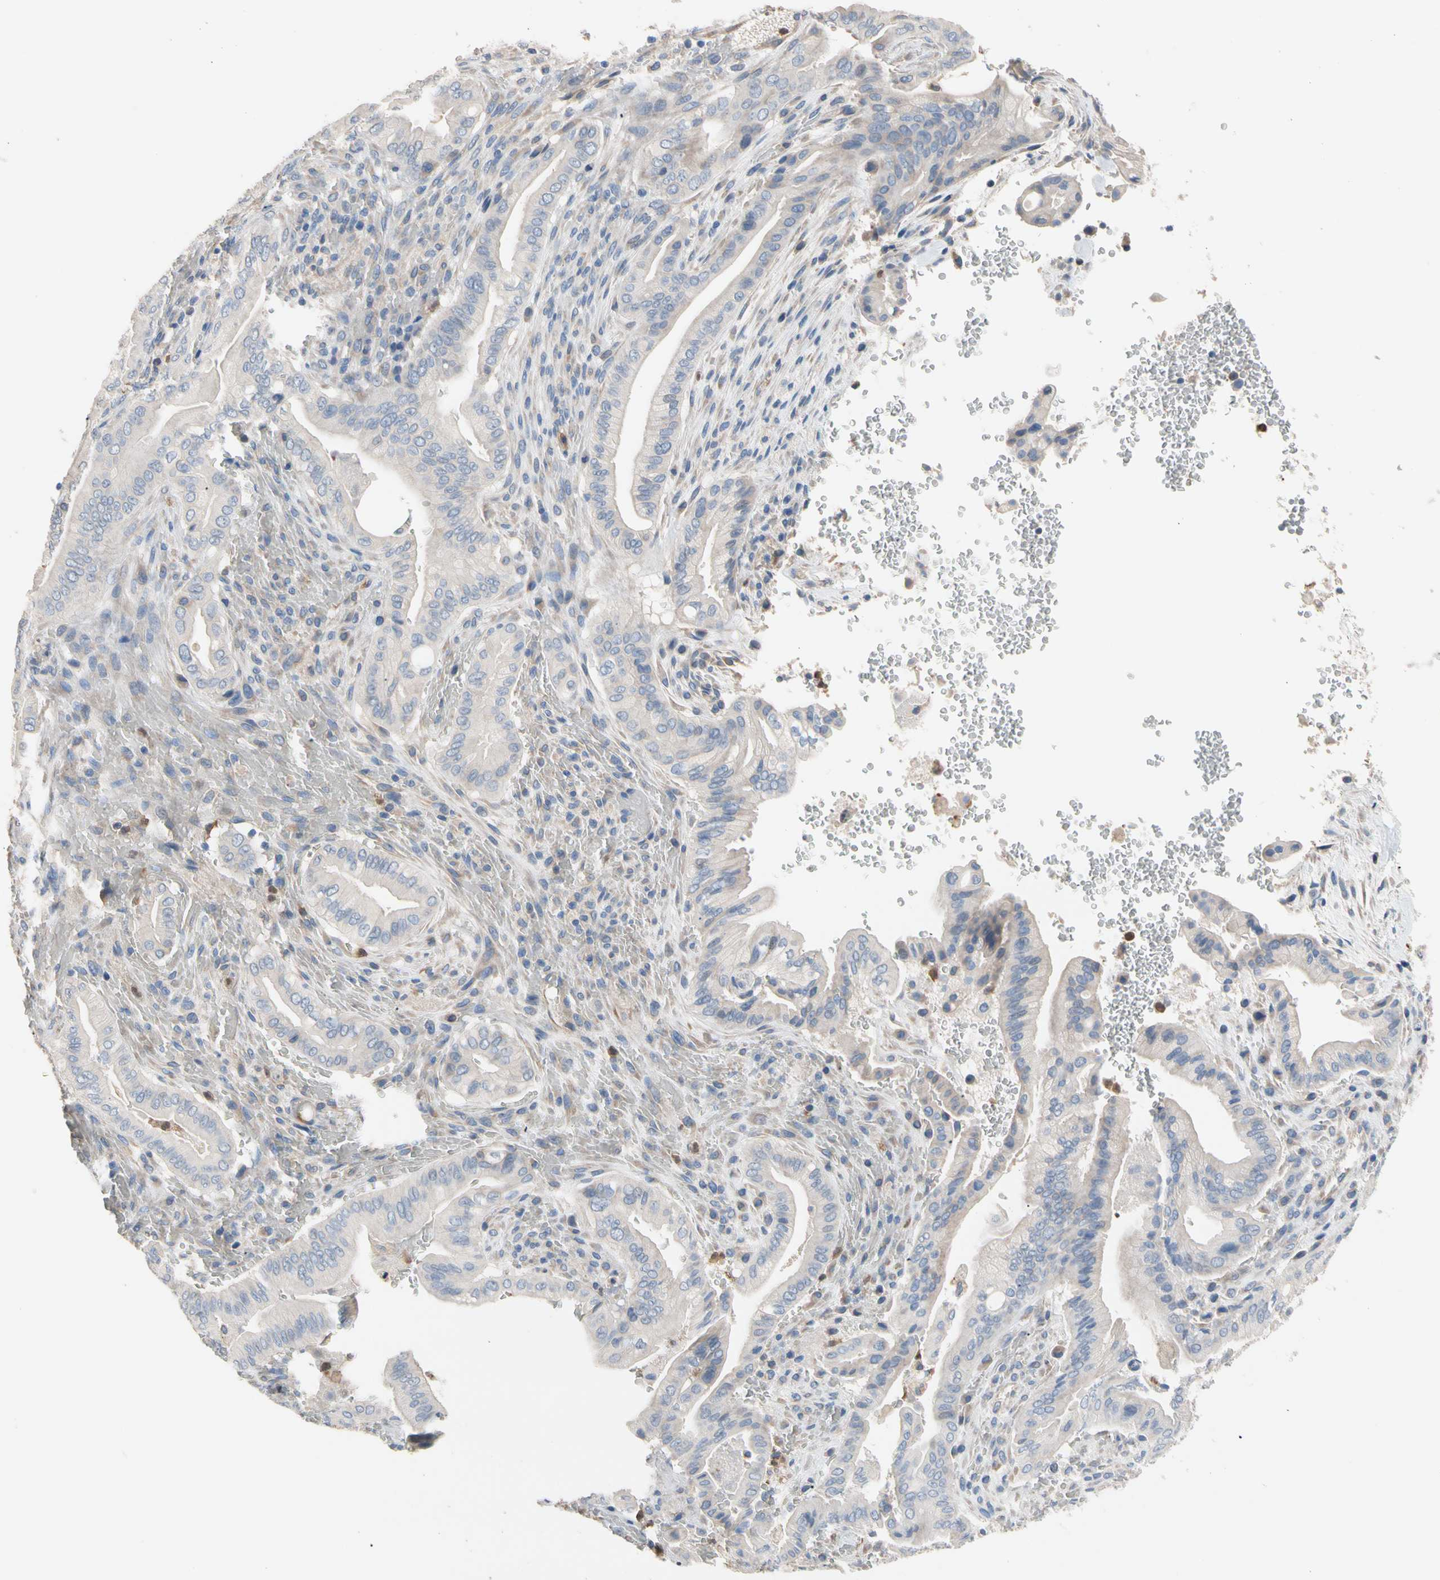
{"staining": {"intensity": "negative", "quantity": "none", "location": "none"}, "tissue": "liver cancer", "cell_type": "Tumor cells", "image_type": "cancer", "snomed": [{"axis": "morphology", "description": "Cholangiocarcinoma"}, {"axis": "topography", "description": "Liver"}], "caption": "Liver cancer (cholangiocarcinoma) stained for a protein using IHC demonstrates no positivity tumor cells.", "gene": "BBOX1", "patient": {"sex": "female", "age": 68}}